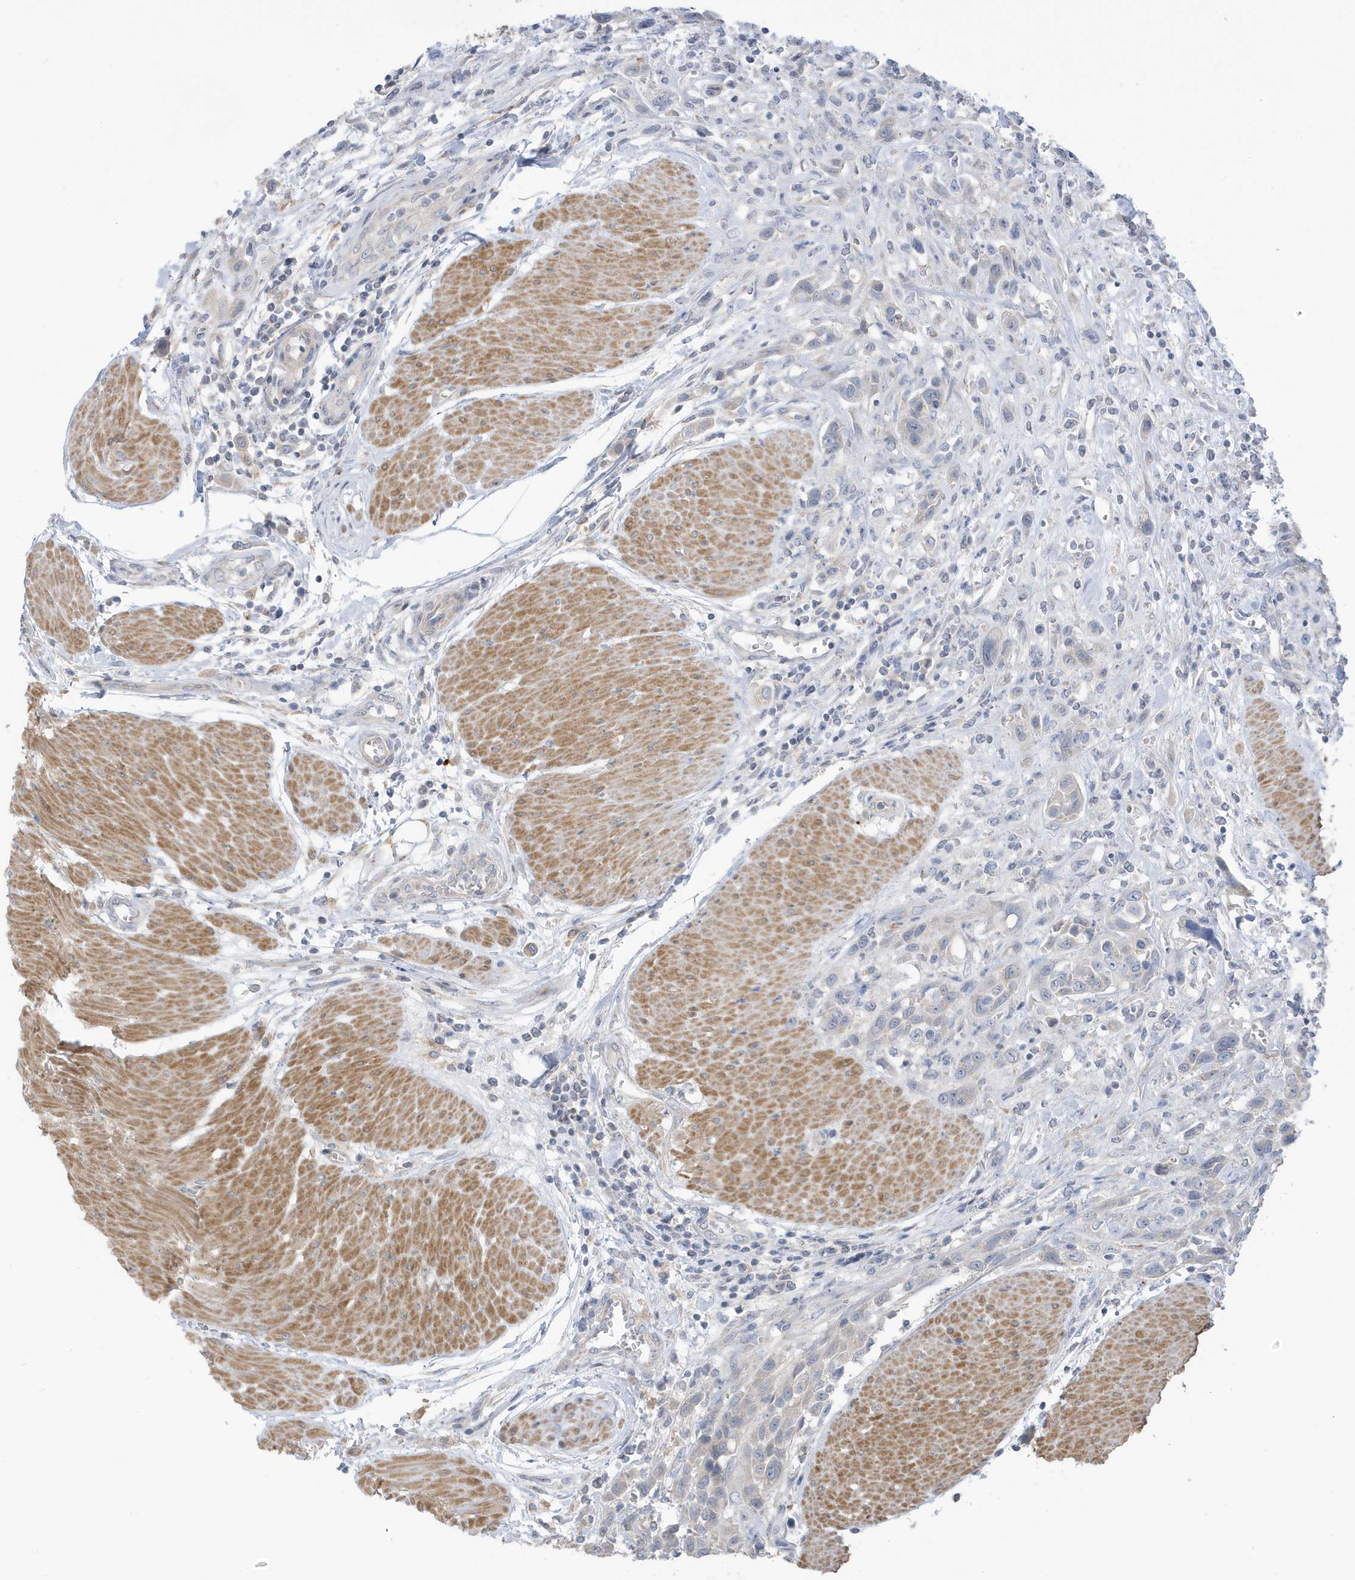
{"staining": {"intensity": "negative", "quantity": "none", "location": "none"}, "tissue": "urothelial cancer", "cell_type": "Tumor cells", "image_type": "cancer", "snomed": [{"axis": "morphology", "description": "Urothelial carcinoma, High grade"}, {"axis": "topography", "description": "Urinary bladder"}], "caption": "This is an immunohistochemistry (IHC) micrograph of human high-grade urothelial carcinoma. There is no positivity in tumor cells.", "gene": "ATP13A5", "patient": {"sex": "male", "age": 50}}